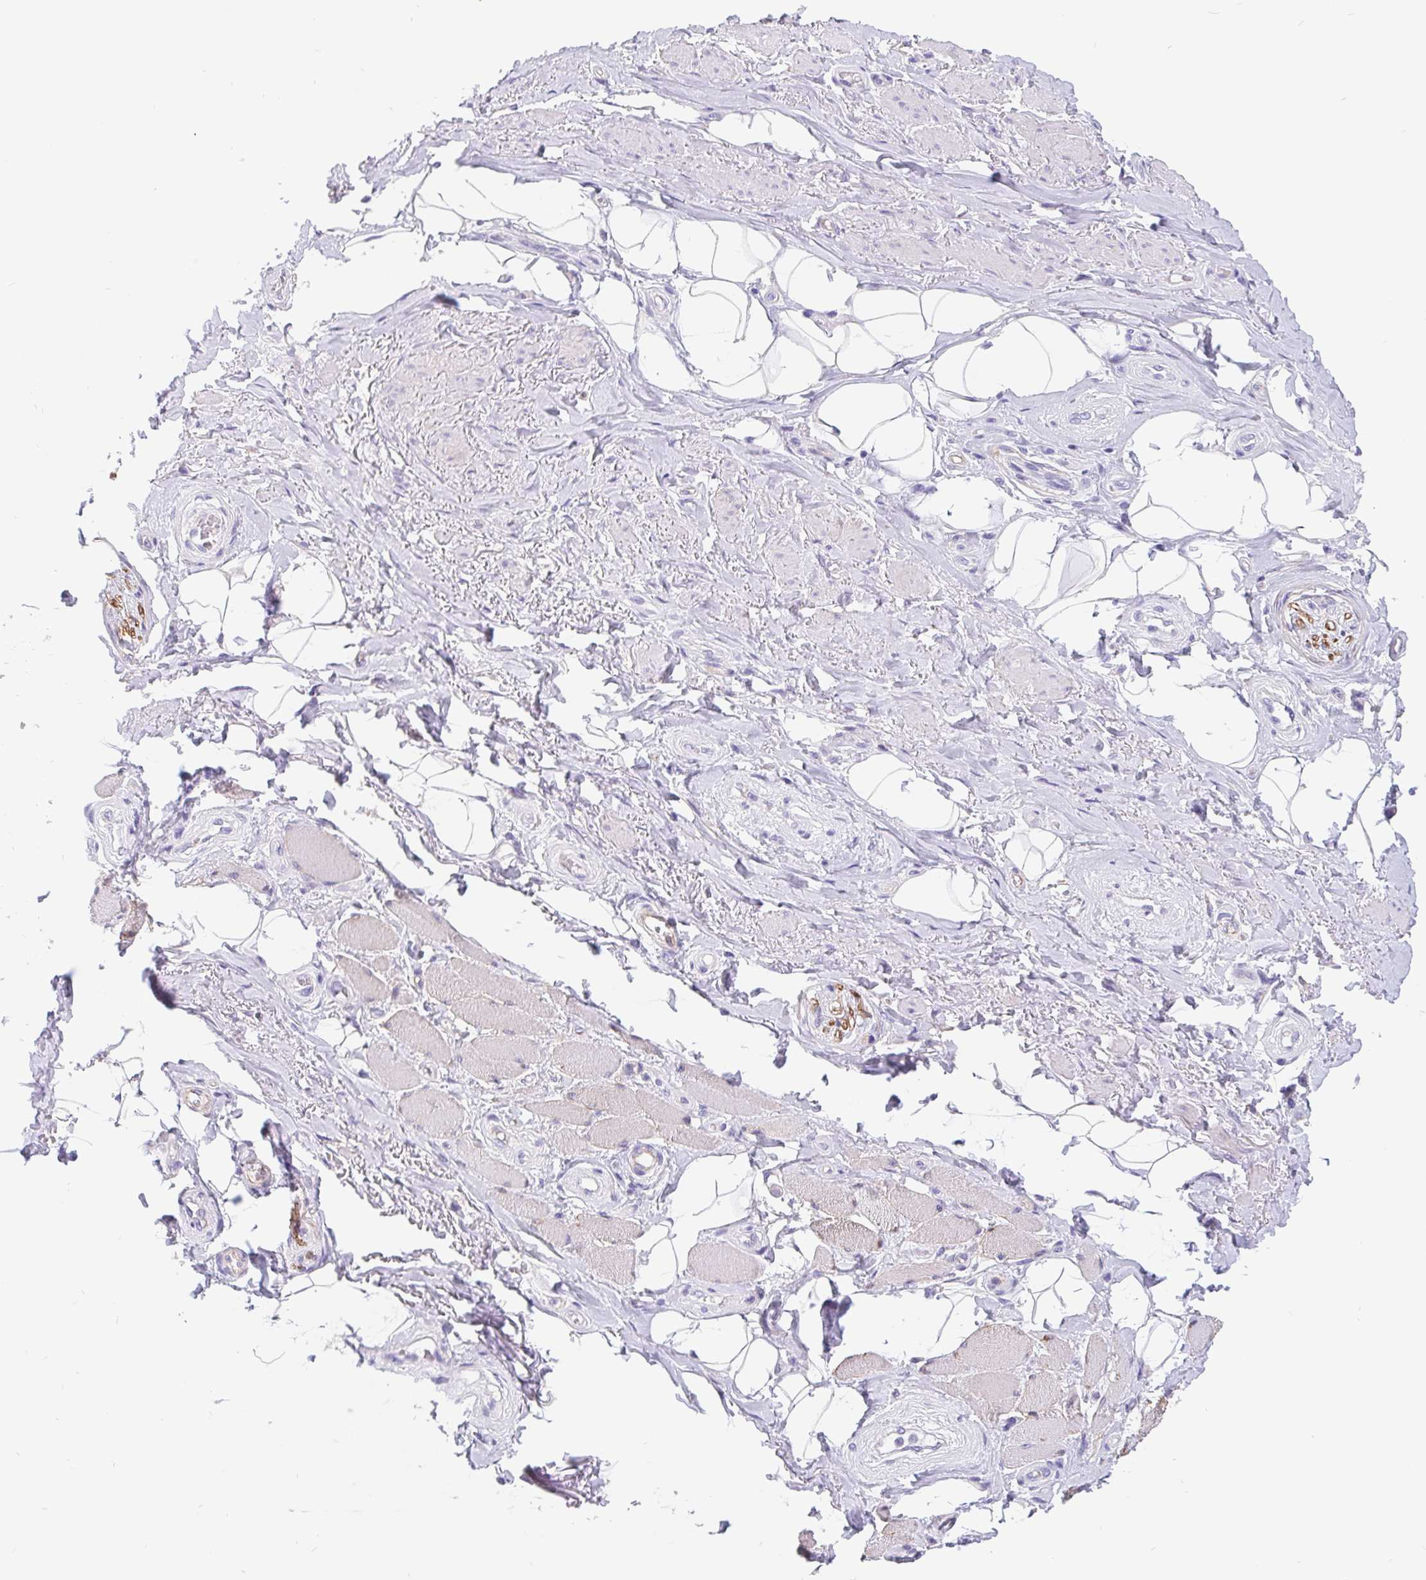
{"staining": {"intensity": "negative", "quantity": "none", "location": "none"}, "tissue": "adipose tissue", "cell_type": "Adipocytes", "image_type": "normal", "snomed": [{"axis": "morphology", "description": "Normal tissue, NOS"}, {"axis": "topography", "description": "Anal"}, {"axis": "topography", "description": "Peripheral nerve tissue"}], "caption": "The immunohistochemistry micrograph has no significant staining in adipocytes of adipose tissue.", "gene": "LIMCH1", "patient": {"sex": "male", "age": 53}}